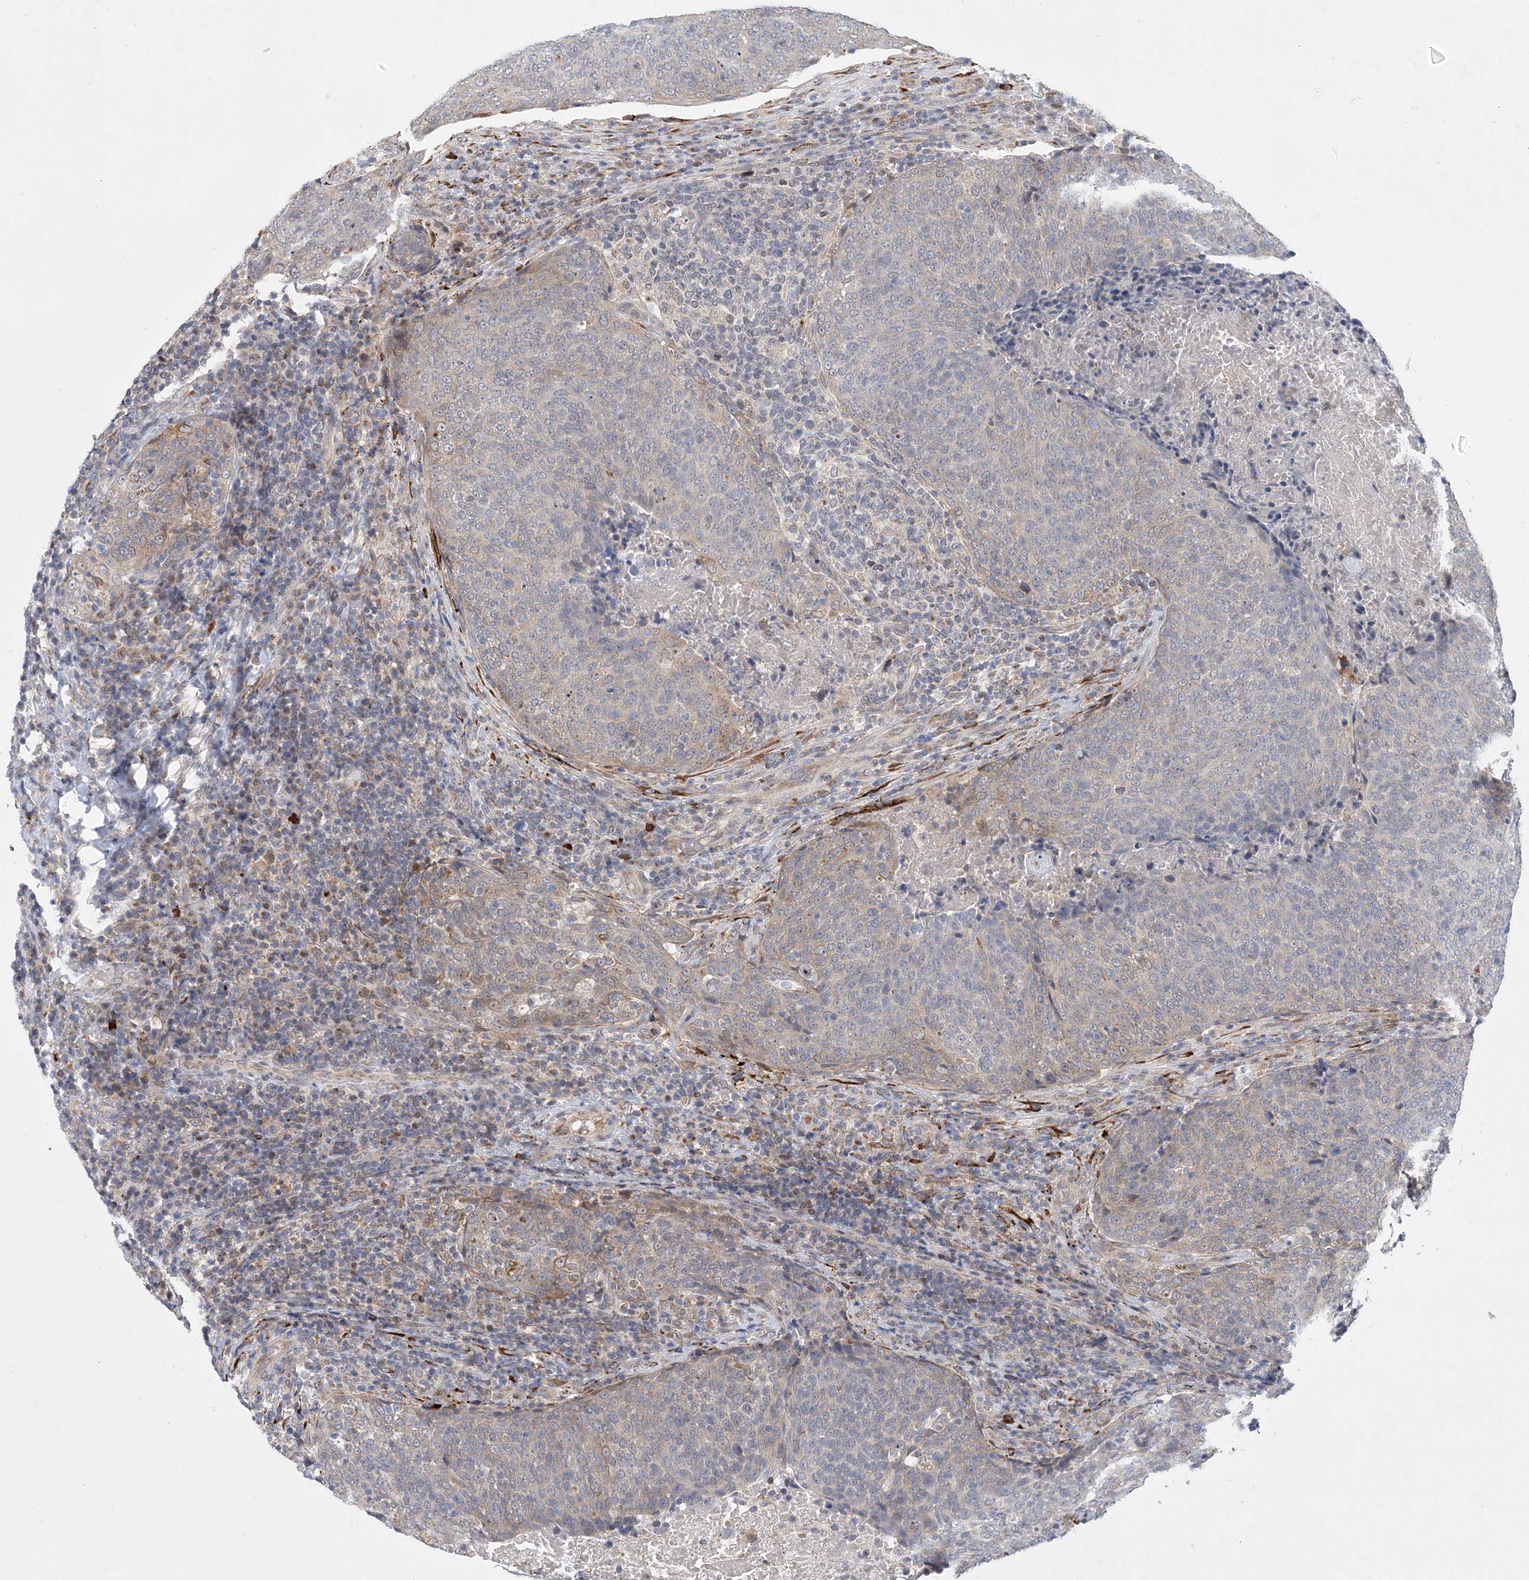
{"staining": {"intensity": "moderate", "quantity": "<25%", "location": "cytoplasmic/membranous"}, "tissue": "head and neck cancer", "cell_type": "Tumor cells", "image_type": "cancer", "snomed": [{"axis": "morphology", "description": "Squamous cell carcinoma, NOS"}, {"axis": "morphology", "description": "Squamous cell carcinoma, metastatic, NOS"}, {"axis": "topography", "description": "Lymph node"}, {"axis": "topography", "description": "Head-Neck"}], "caption": "Immunohistochemical staining of human squamous cell carcinoma (head and neck) demonstrates moderate cytoplasmic/membranous protein positivity in approximately <25% of tumor cells.", "gene": "PCYOX1L", "patient": {"sex": "male", "age": 62}}